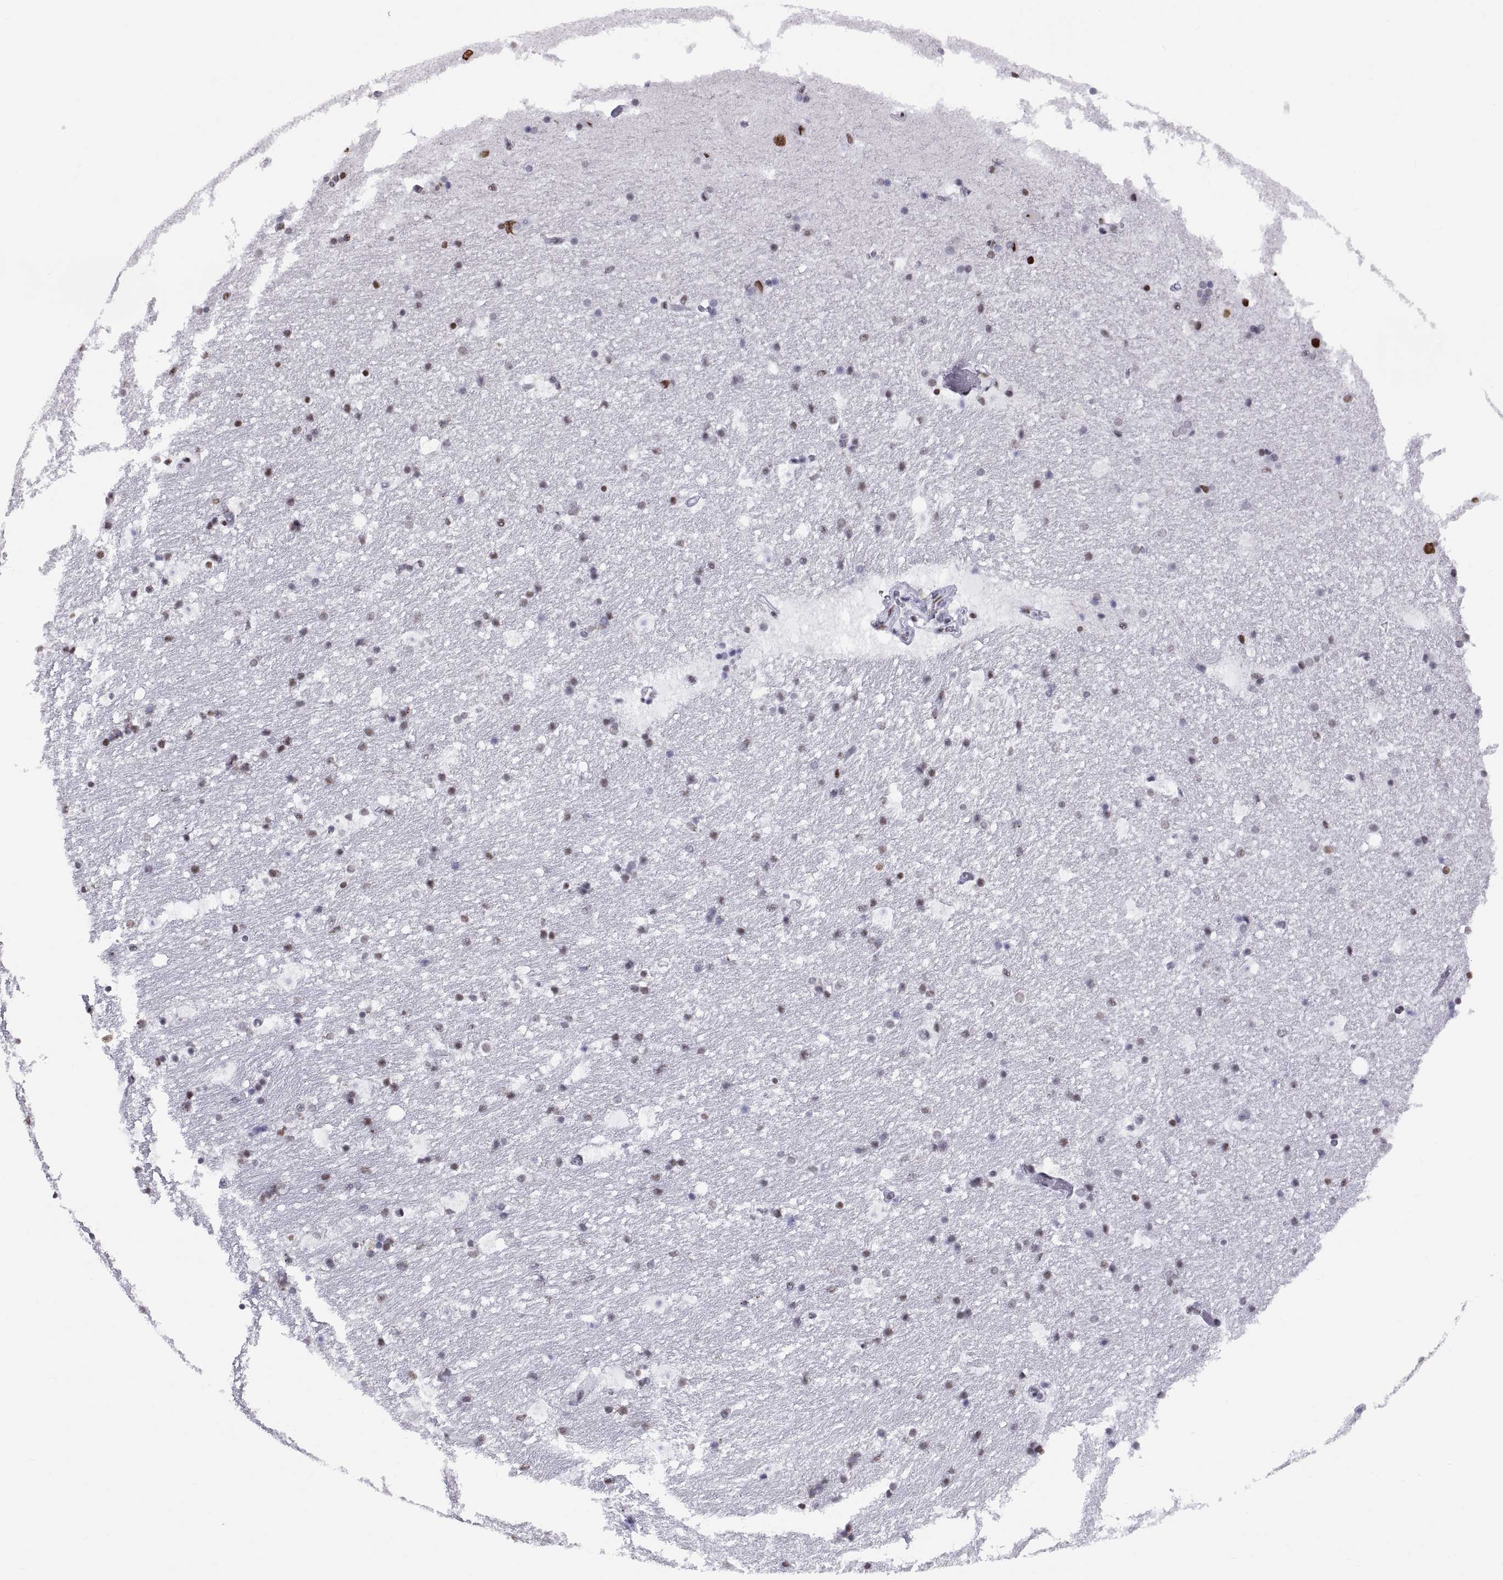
{"staining": {"intensity": "strong", "quantity": "25%-75%", "location": "nuclear"}, "tissue": "hippocampus", "cell_type": "Glial cells", "image_type": "normal", "snomed": [{"axis": "morphology", "description": "Normal tissue, NOS"}, {"axis": "topography", "description": "Hippocampus"}], "caption": "Immunohistochemical staining of normal hippocampus exhibits 25%-75% levels of strong nuclear protein expression in approximately 25%-75% of glial cells. The protein is shown in brown color, while the nuclei are stained blue.", "gene": "NEUROD6", "patient": {"sex": "male", "age": 51}}